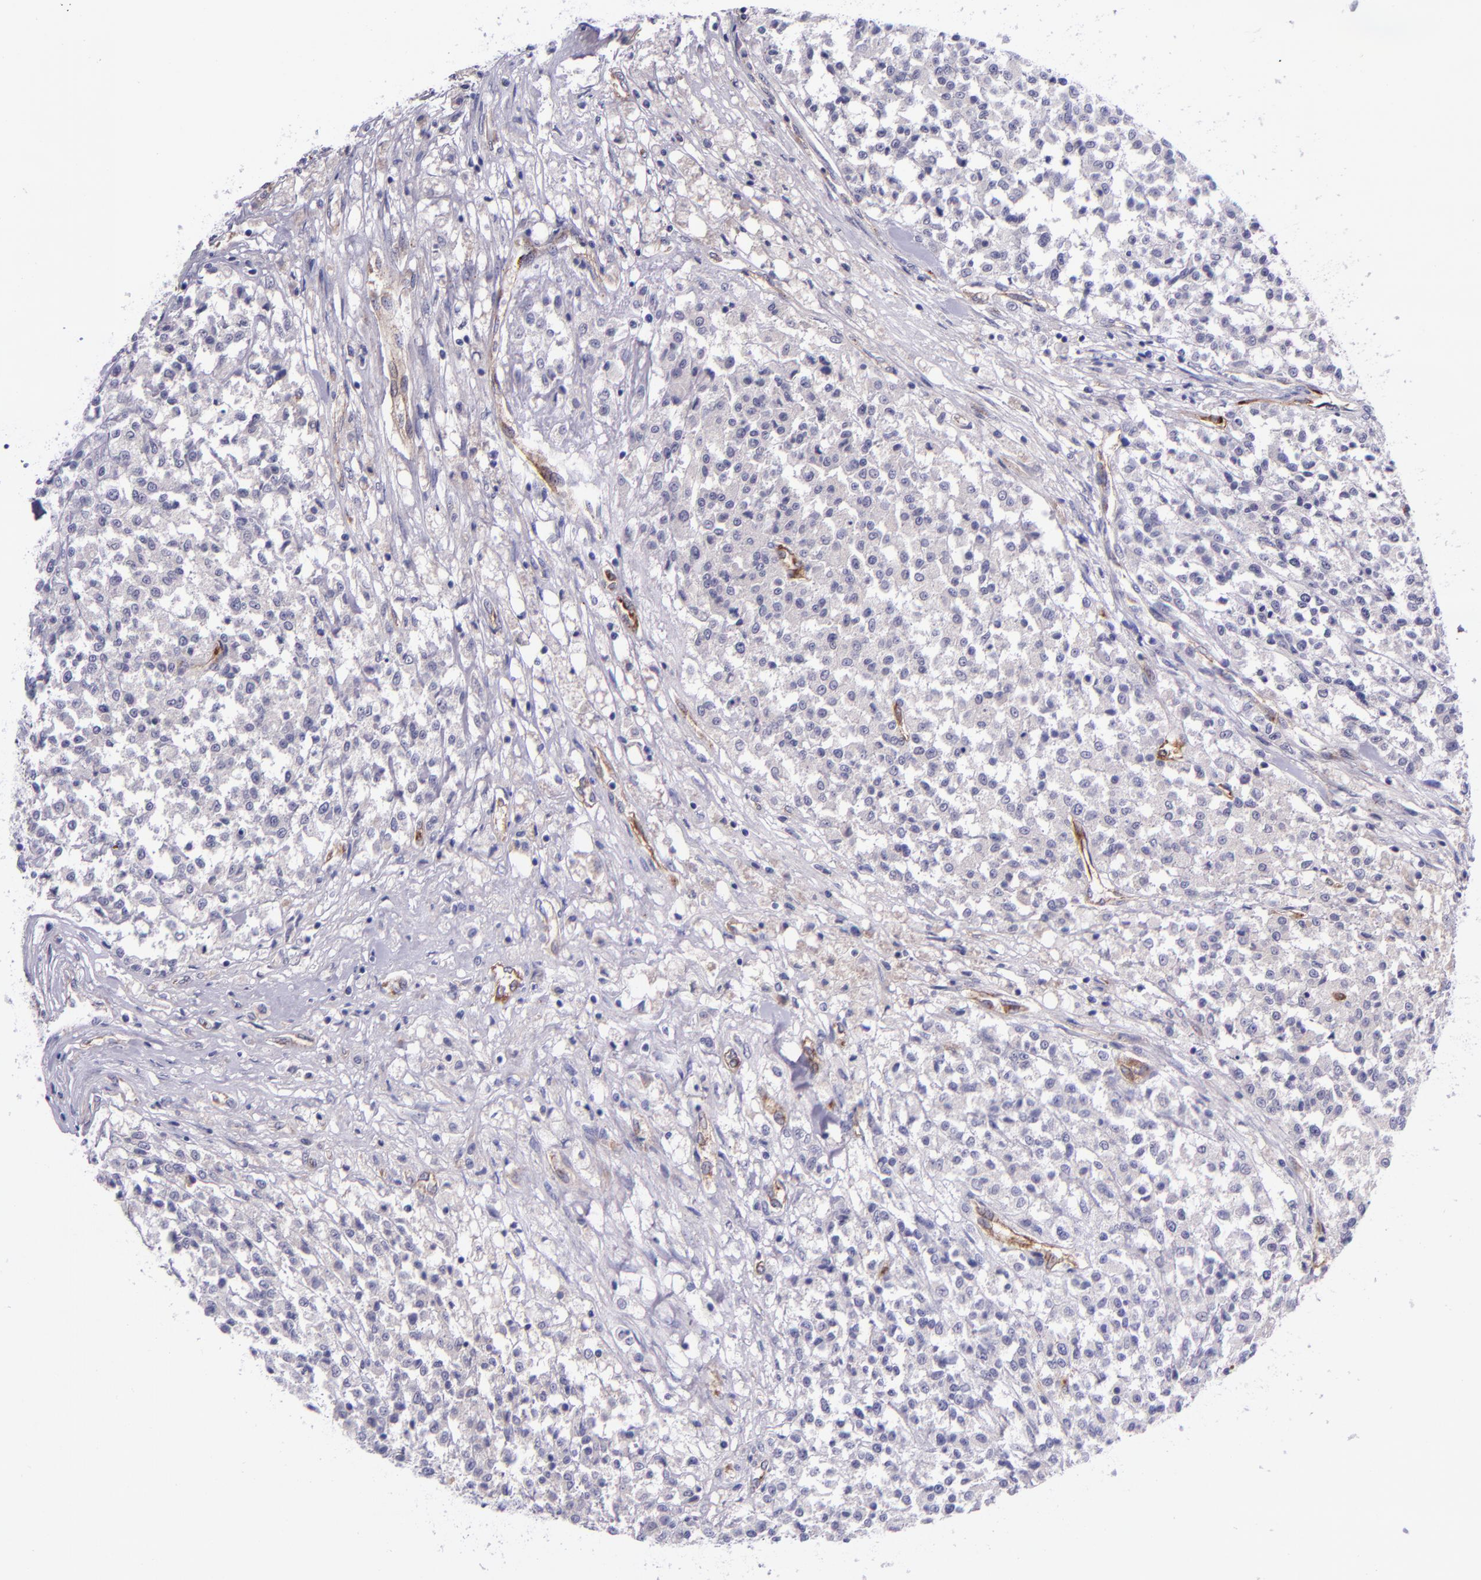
{"staining": {"intensity": "negative", "quantity": "none", "location": "none"}, "tissue": "testis cancer", "cell_type": "Tumor cells", "image_type": "cancer", "snomed": [{"axis": "morphology", "description": "Seminoma, NOS"}, {"axis": "topography", "description": "Testis"}], "caption": "High magnification brightfield microscopy of testis cancer stained with DAB (3,3'-diaminobenzidine) (brown) and counterstained with hematoxylin (blue): tumor cells show no significant staining.", "gene": "NOS3", "patient": {"sex": "male", "age": 59}}